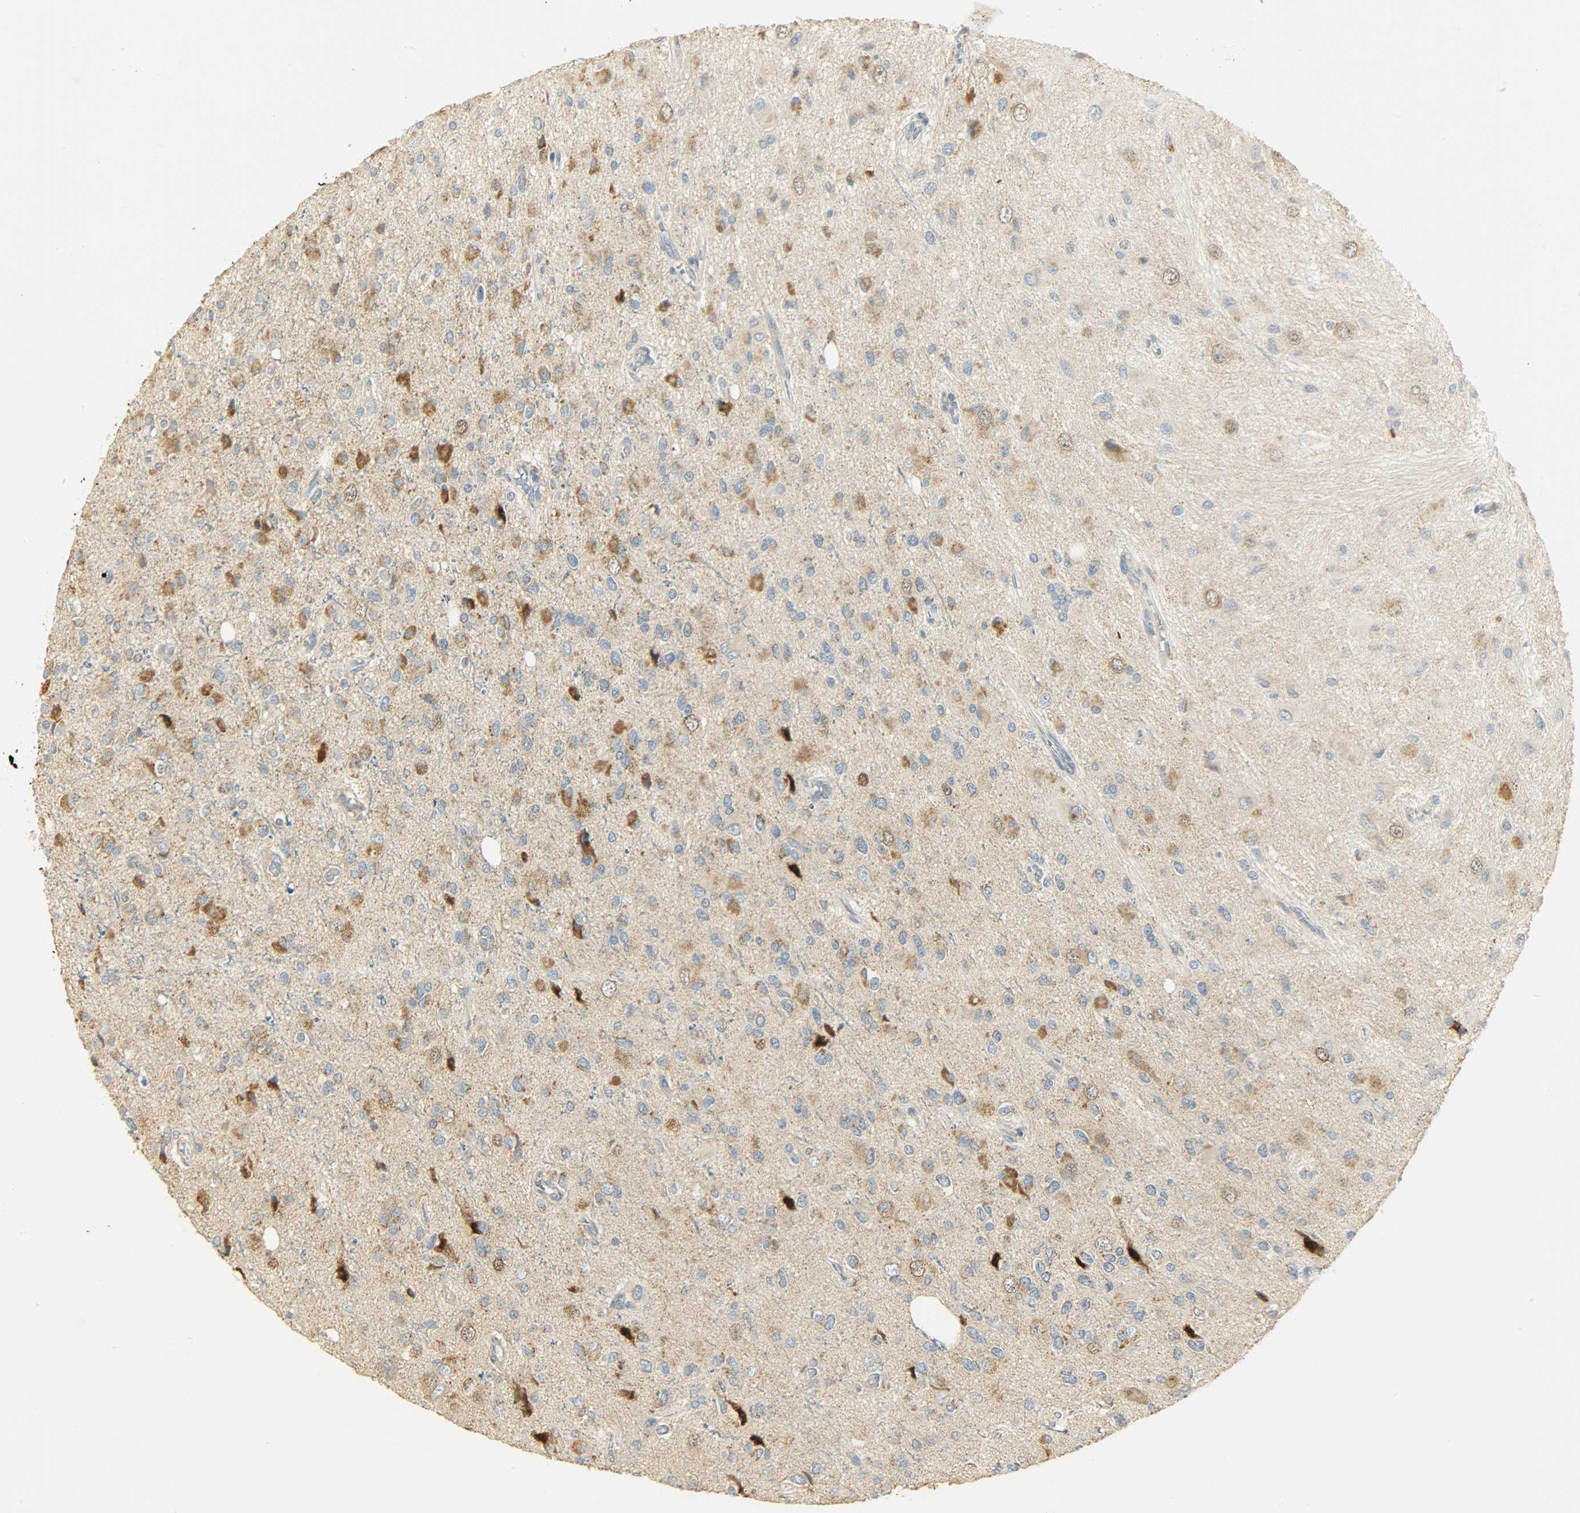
{"staining": {"intensity": "strong", "quantity": "<25%", "location": "cytoplasmic/membranous"}, "tissue": "glioma", "cell_type": "Tumor cells", "image_type": "cancer", "snomed": [{"axis": "morphology", "description": "Glioma, malignant, High grade"}, {"axis": "topography", "description": "Brain"}], "caption": "Approximately <25% of tumor cells in human glioma demonstrate strong cytoplasmic/membranous protein positivity as visualized by brown immunohistochemical staining.", "gene": "NNT", "patient": {"sex": "male", "age": 47}}